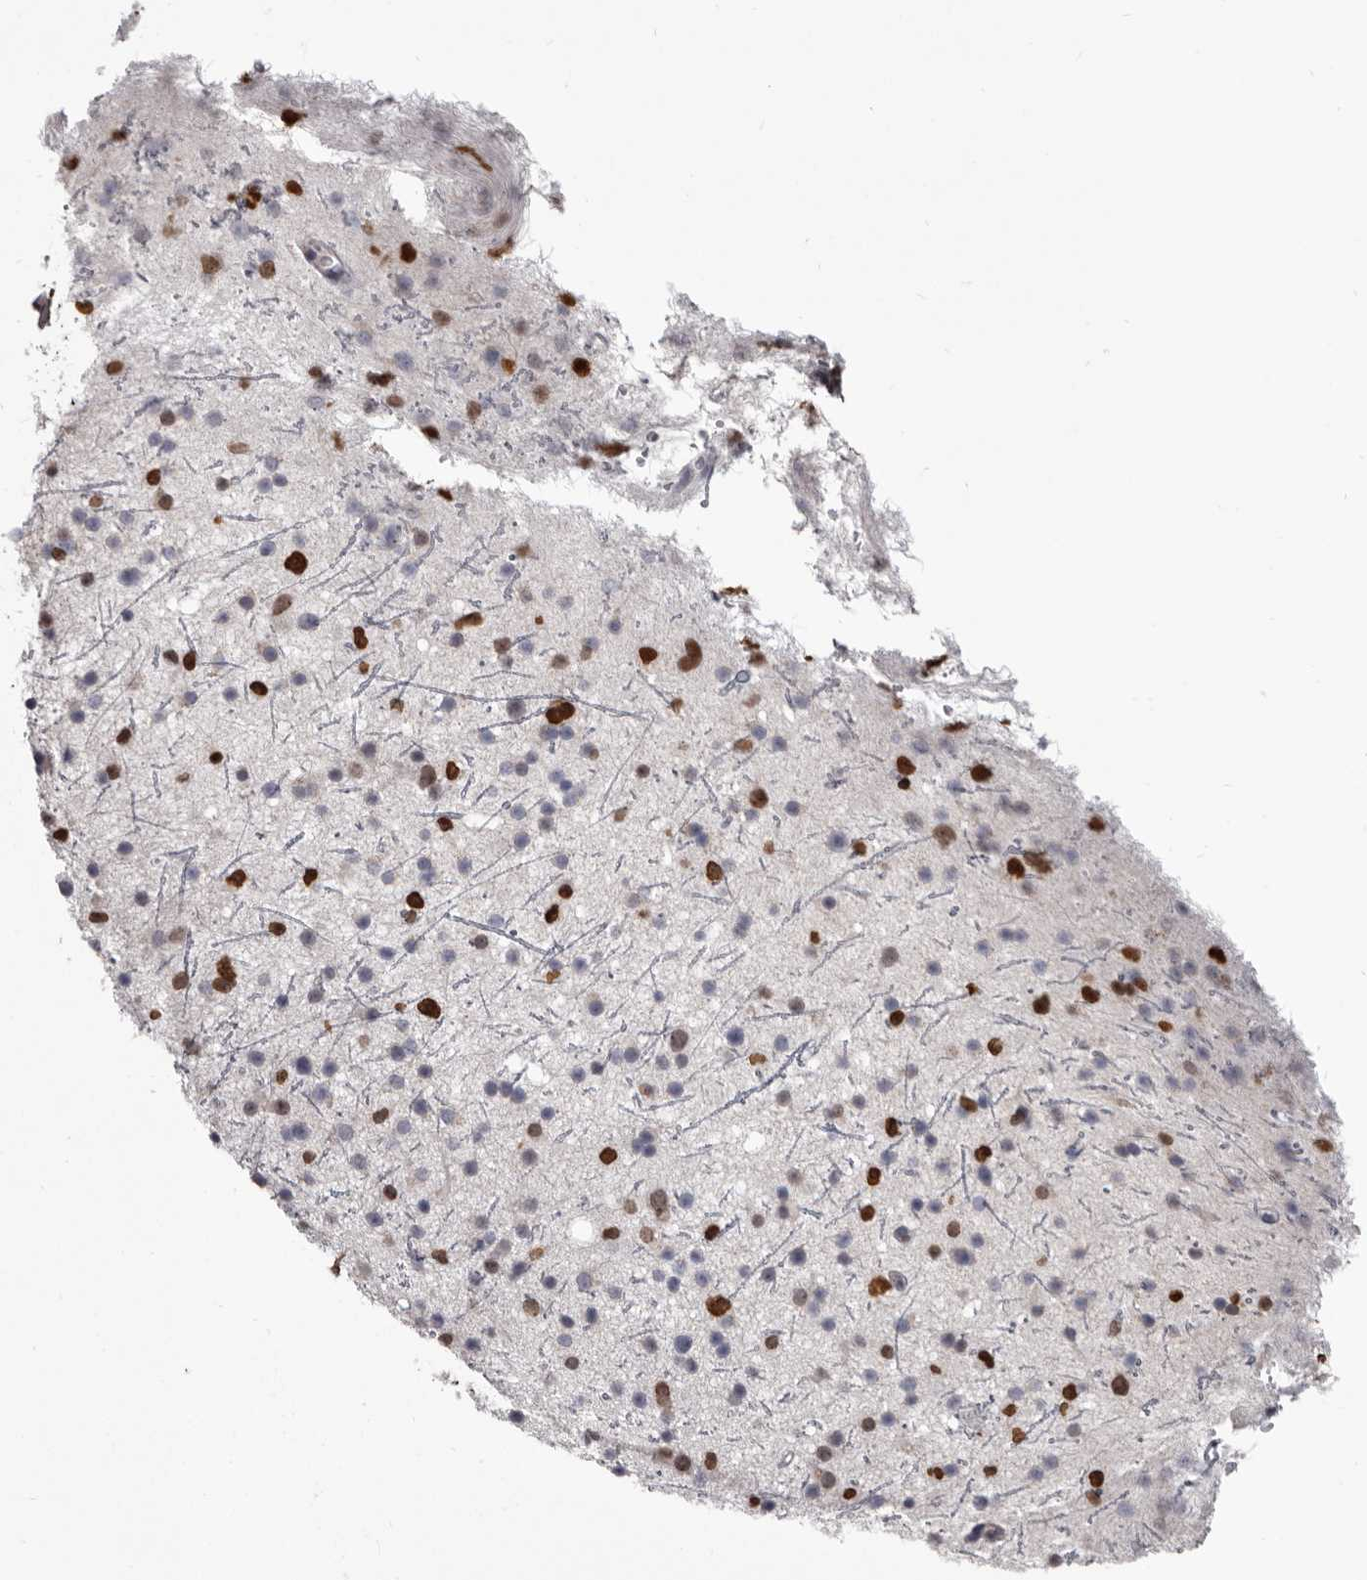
{"staining": {"intensity": "strong", "quantity": "25%-75%", "location": "nuclear"}, "tissue": "glioma", "cell_type": "Tumor cells", "image_type": "cancer", "snomed": [{"axis": "morphology", "description": "Glioma, malignant, Low grade"}, {"axis": "topography", "description": "Cerebral cortex"}], "caption": "This image displays IHC staining of human malignant glioma (low-grade), with high strong nuclear positivity in approximately 25%-75% of tumor cells.", "gene": "AHR", "patient": {"sex": "female", "age": 39}}